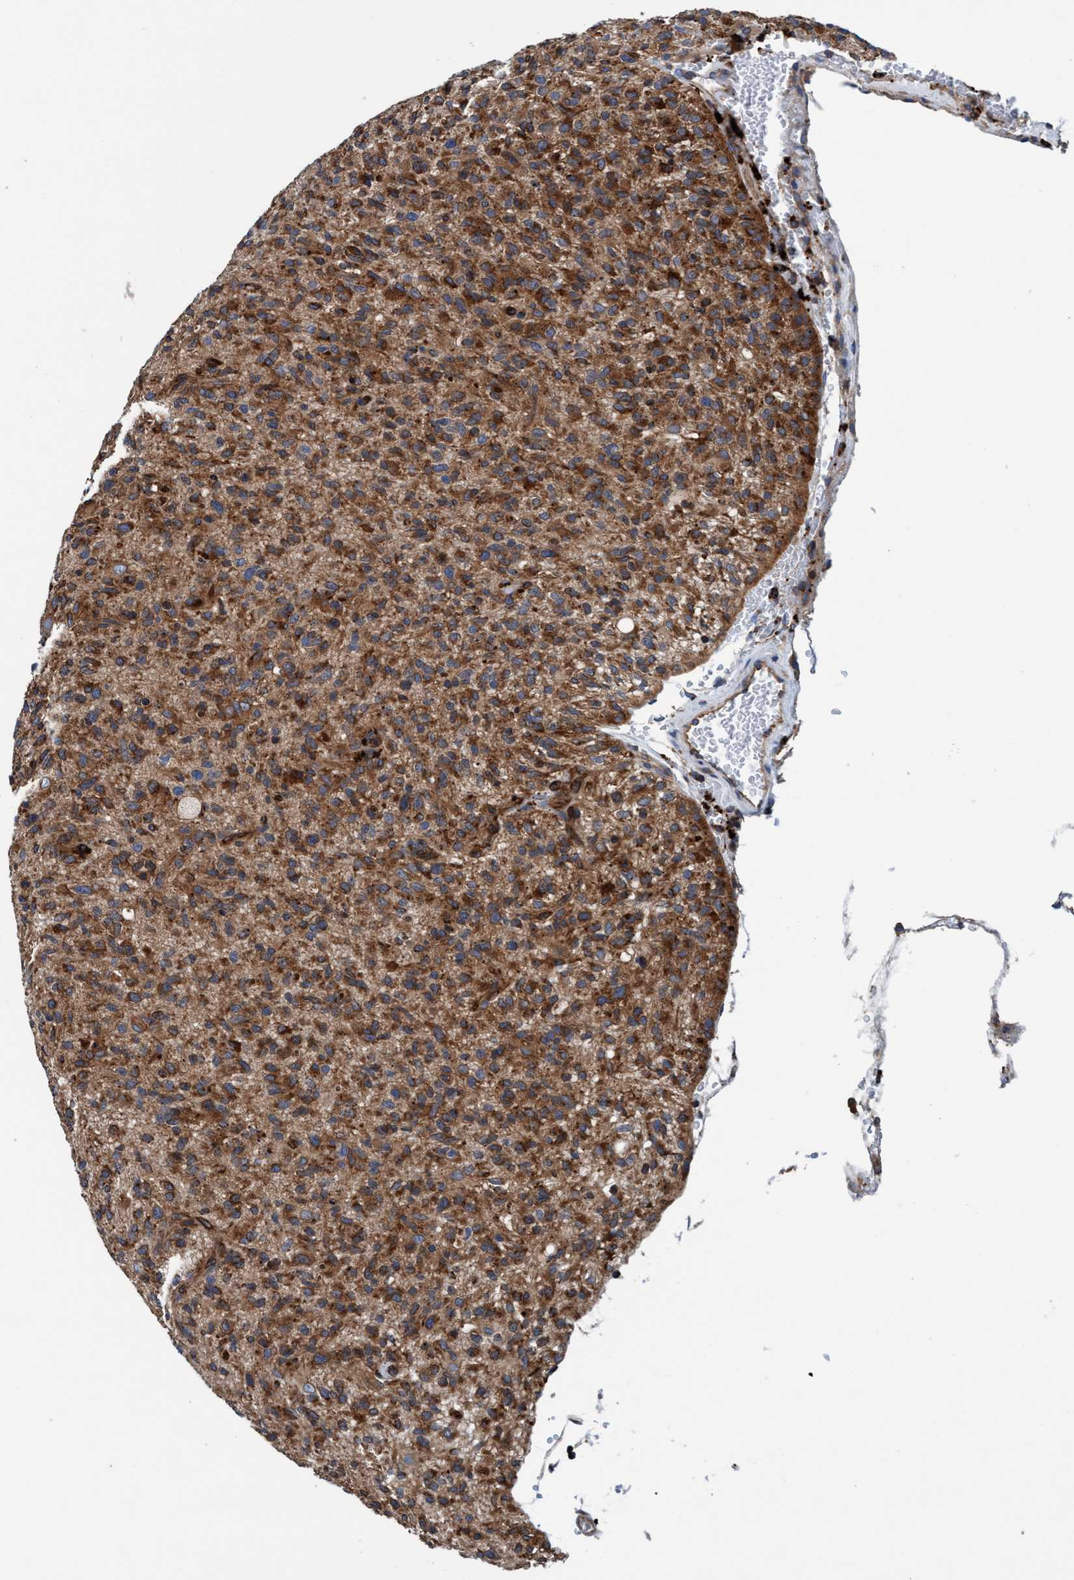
{"staining": {"intensity": "strong", "quantity": ">75%", "location": "cytoplasmic/membranous"}, "tissue": "glioma", "cell_type": "Tumor cells", "image_type": "cancer", "snomed": [{"axis": "morphology", "description": "Glioma, malignant, High grade"}, {"axis": "topography", "description": "Brain"}], "caption": "An IHC photomicrograph of neoplastic tissue is shown. Protein staining in brown highlights strong cytoplasmic/membranous positivity in malignant high-grade glioma within tumor cells.", "gene": "ENDOG", "patient": {"sex": "male", "age": 71}}